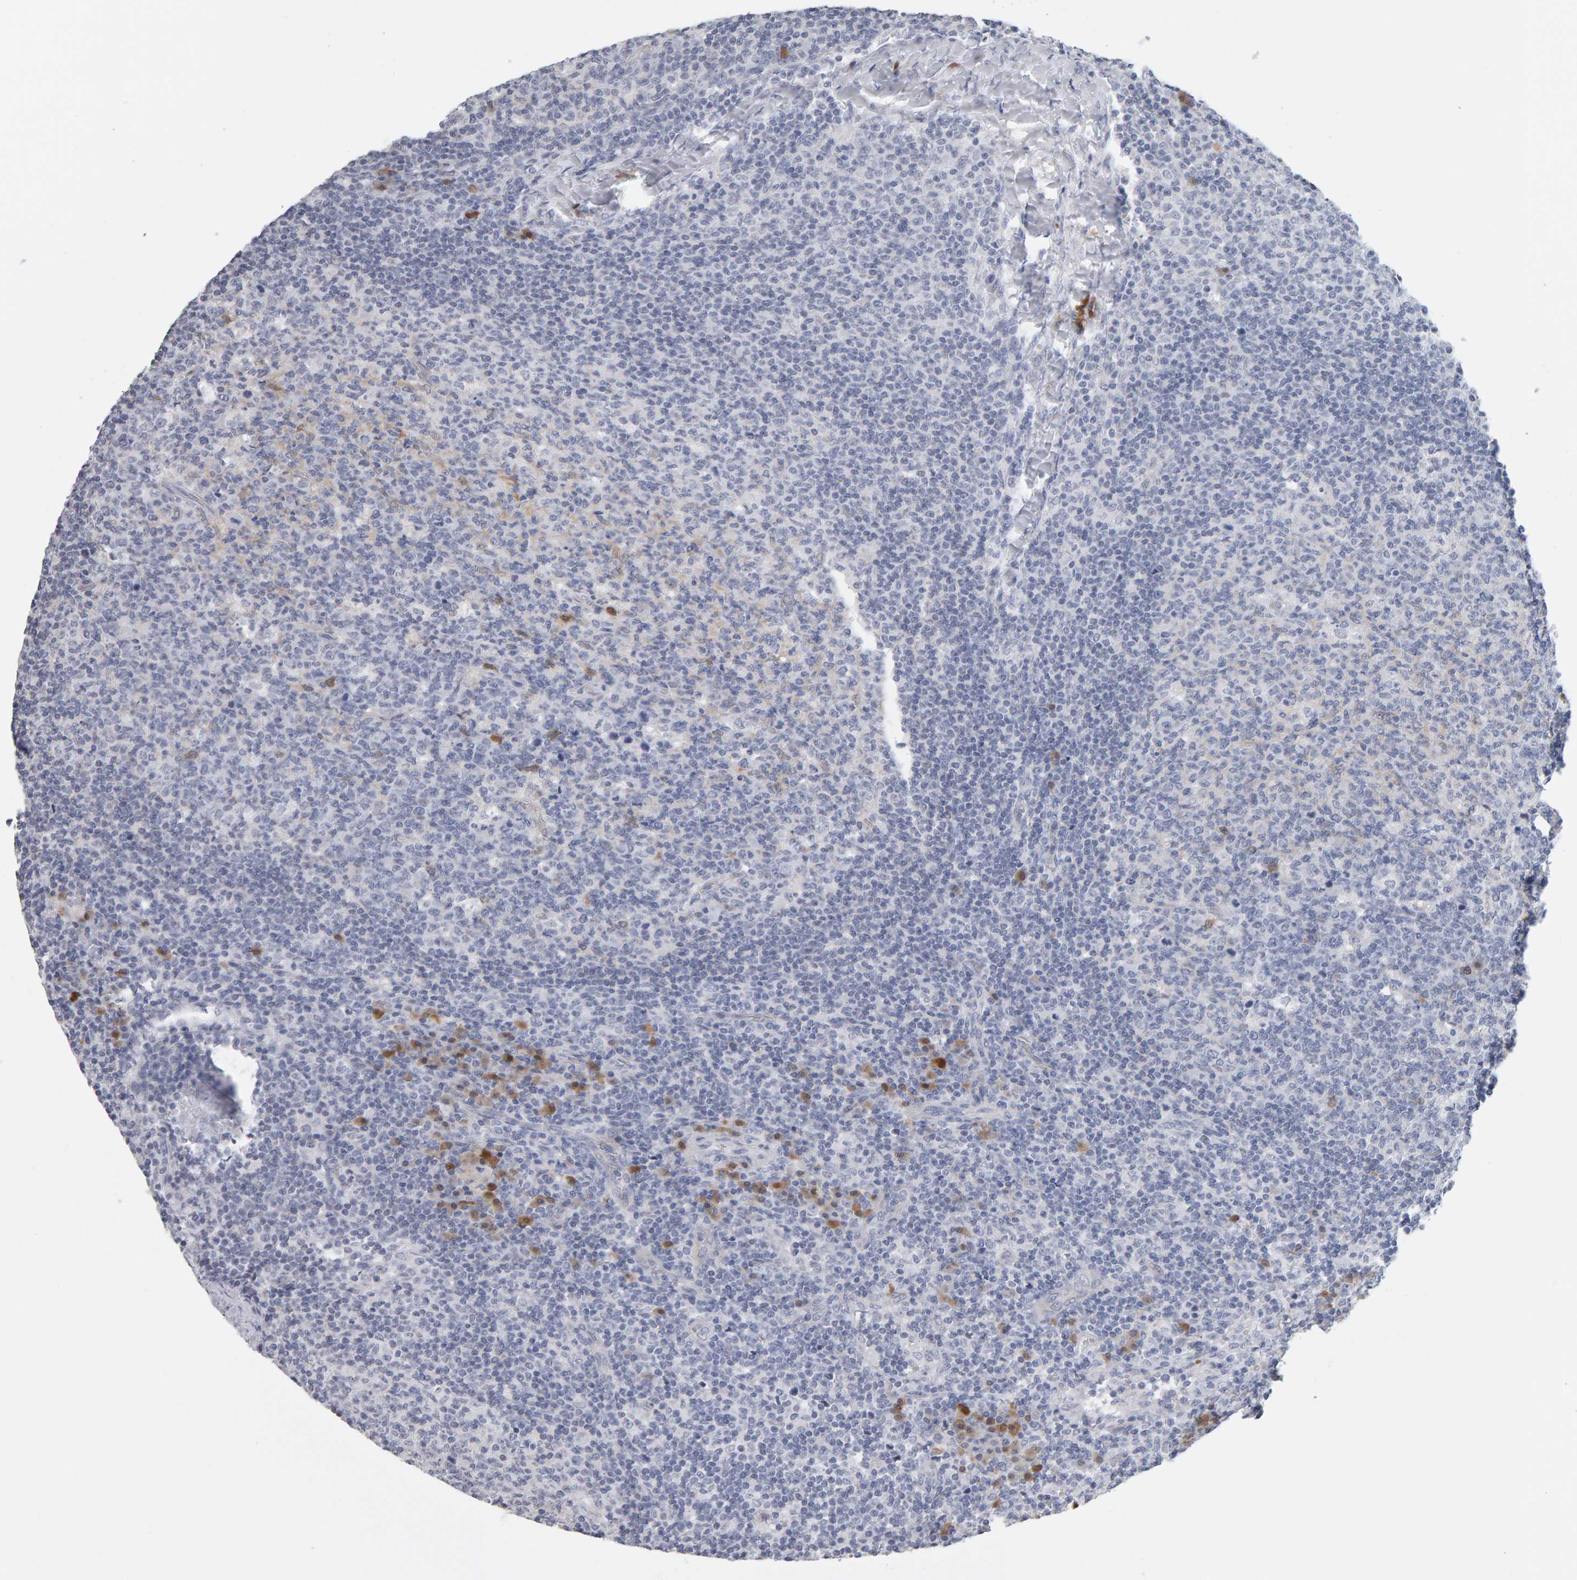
{"staining": {"intensity": "moderate", "quantity": "<25%", "location": "cytoplasmic/membranous"}, "tissue": "lymph node", "cell_type": "Germinal center cells", "image_type": "normal", "snomed": [{"axis": "morphology", "description": "Normal tissue, NOS"}, {"axis": "morphology", "description": "Inflammation, NOS"}, {"axis": "topography", "description": "Lymph node"}], "caption": "Immunohistochemistry (IHC) of normal human lymph node reveals low levels of moderate cytoplasmic/membranous staining in approximately <25% of germinal center cells. Immunohistochemistry stains the protein of interest in brown and the nuclei are stained blue.", "gene": "CTH", "patient": {"sex": "male", "age": 55}}